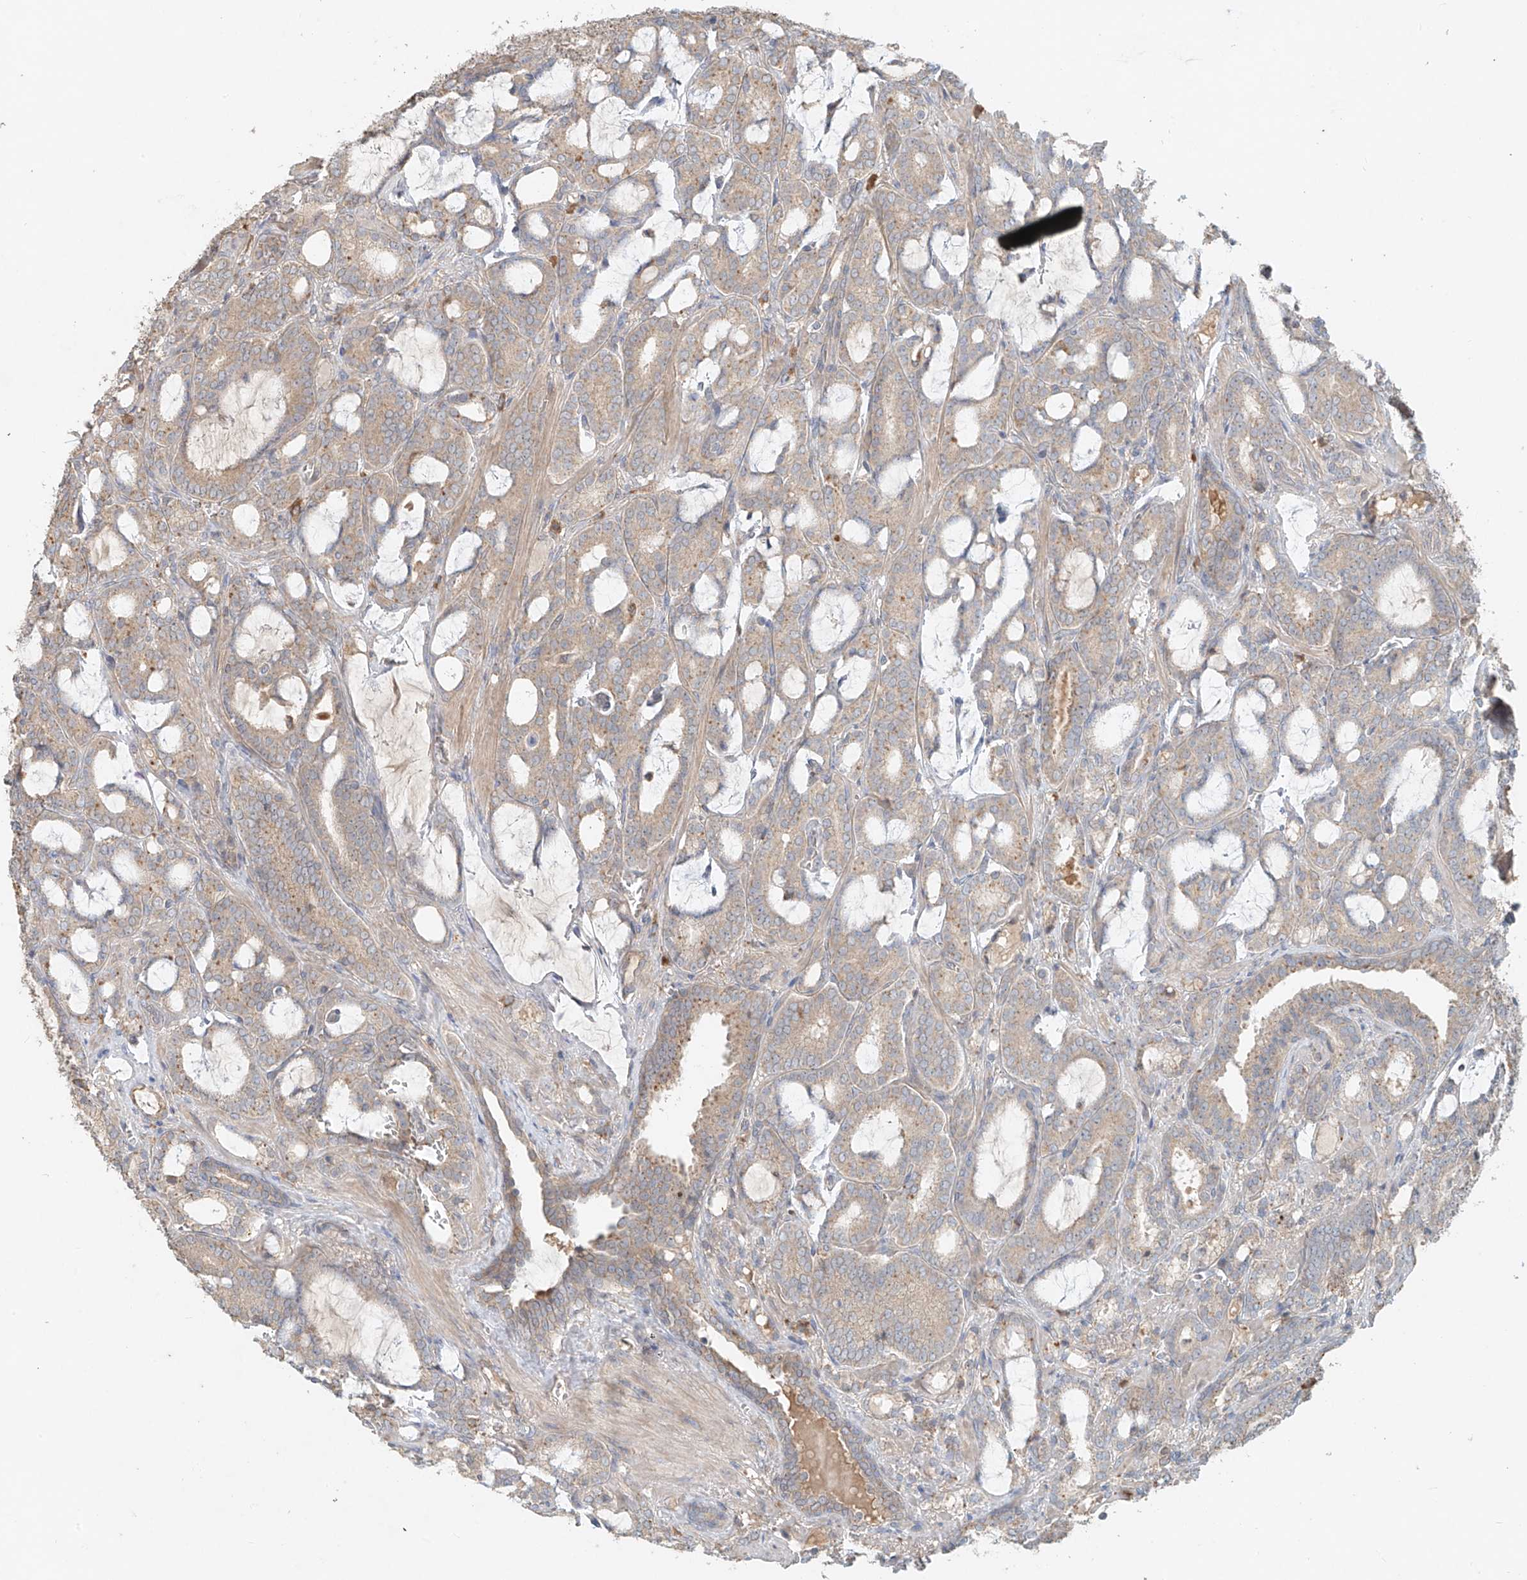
{"staining": {"intensity": "weak", "quantity": ">75%", "location": "cytoplasmic/membranous"}, "tissue": "prostate cancer", "cell_type": "Tumor cells", "image_type": "cancer", "snomed": [{"axis": "morphology", "description": "Adenocarcinoma, High grade"}, {"axis": "topography", "description": "Prostate and seminal vesicle, NOS"}], "caption": "Prostate cancer stained with DAB (3,3'-diaminobenzidine) immunohistochemistry (IHC) exhibits low levels of weak cytoplasmic/membranous positivity in about >75% of tumor cells.", "gene": "GNB1L", "patient": {"sex": "male", "age": 67}}